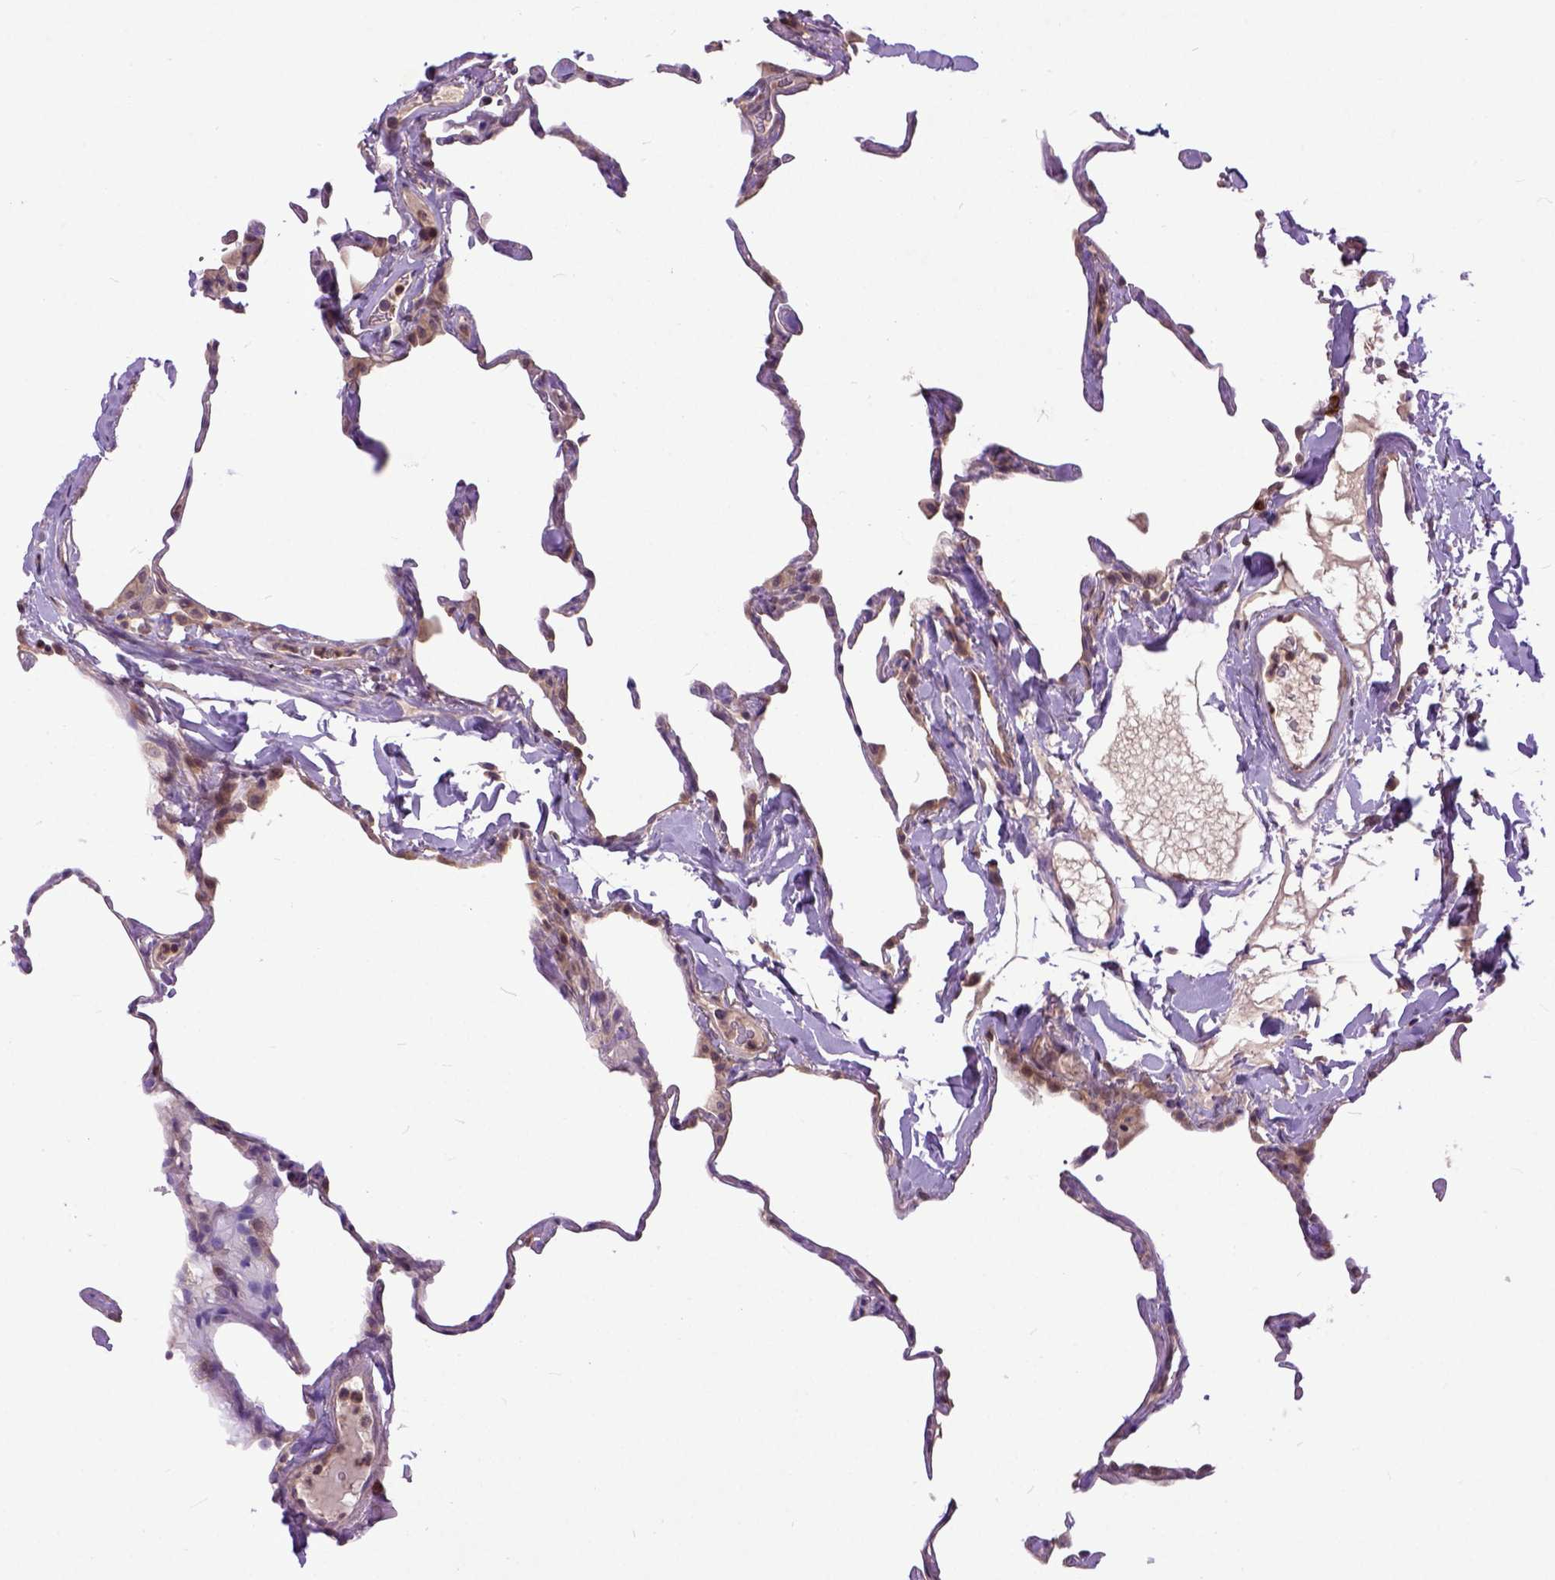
{"staining": {"intensity": "weak", "quantity": "25%-75%", "location": "cytoplasmic/membranous"}, "tissue": "lung", "cell_type": "Alveolar cells", "image_type": "normal", "snomed": [{"axis": "morphology", "description": "Normal tissue, NOS"}, {"axis": "topography", "description": "Lung"}], "caption": "Brown immunohistochemical staining in normal human lung exhibits weak cytoplasmic/membranous staining in about 25%-75% of alveolar cells.", "gene": "CPNE1", "patient": {"sex": "male", "age": 65}}